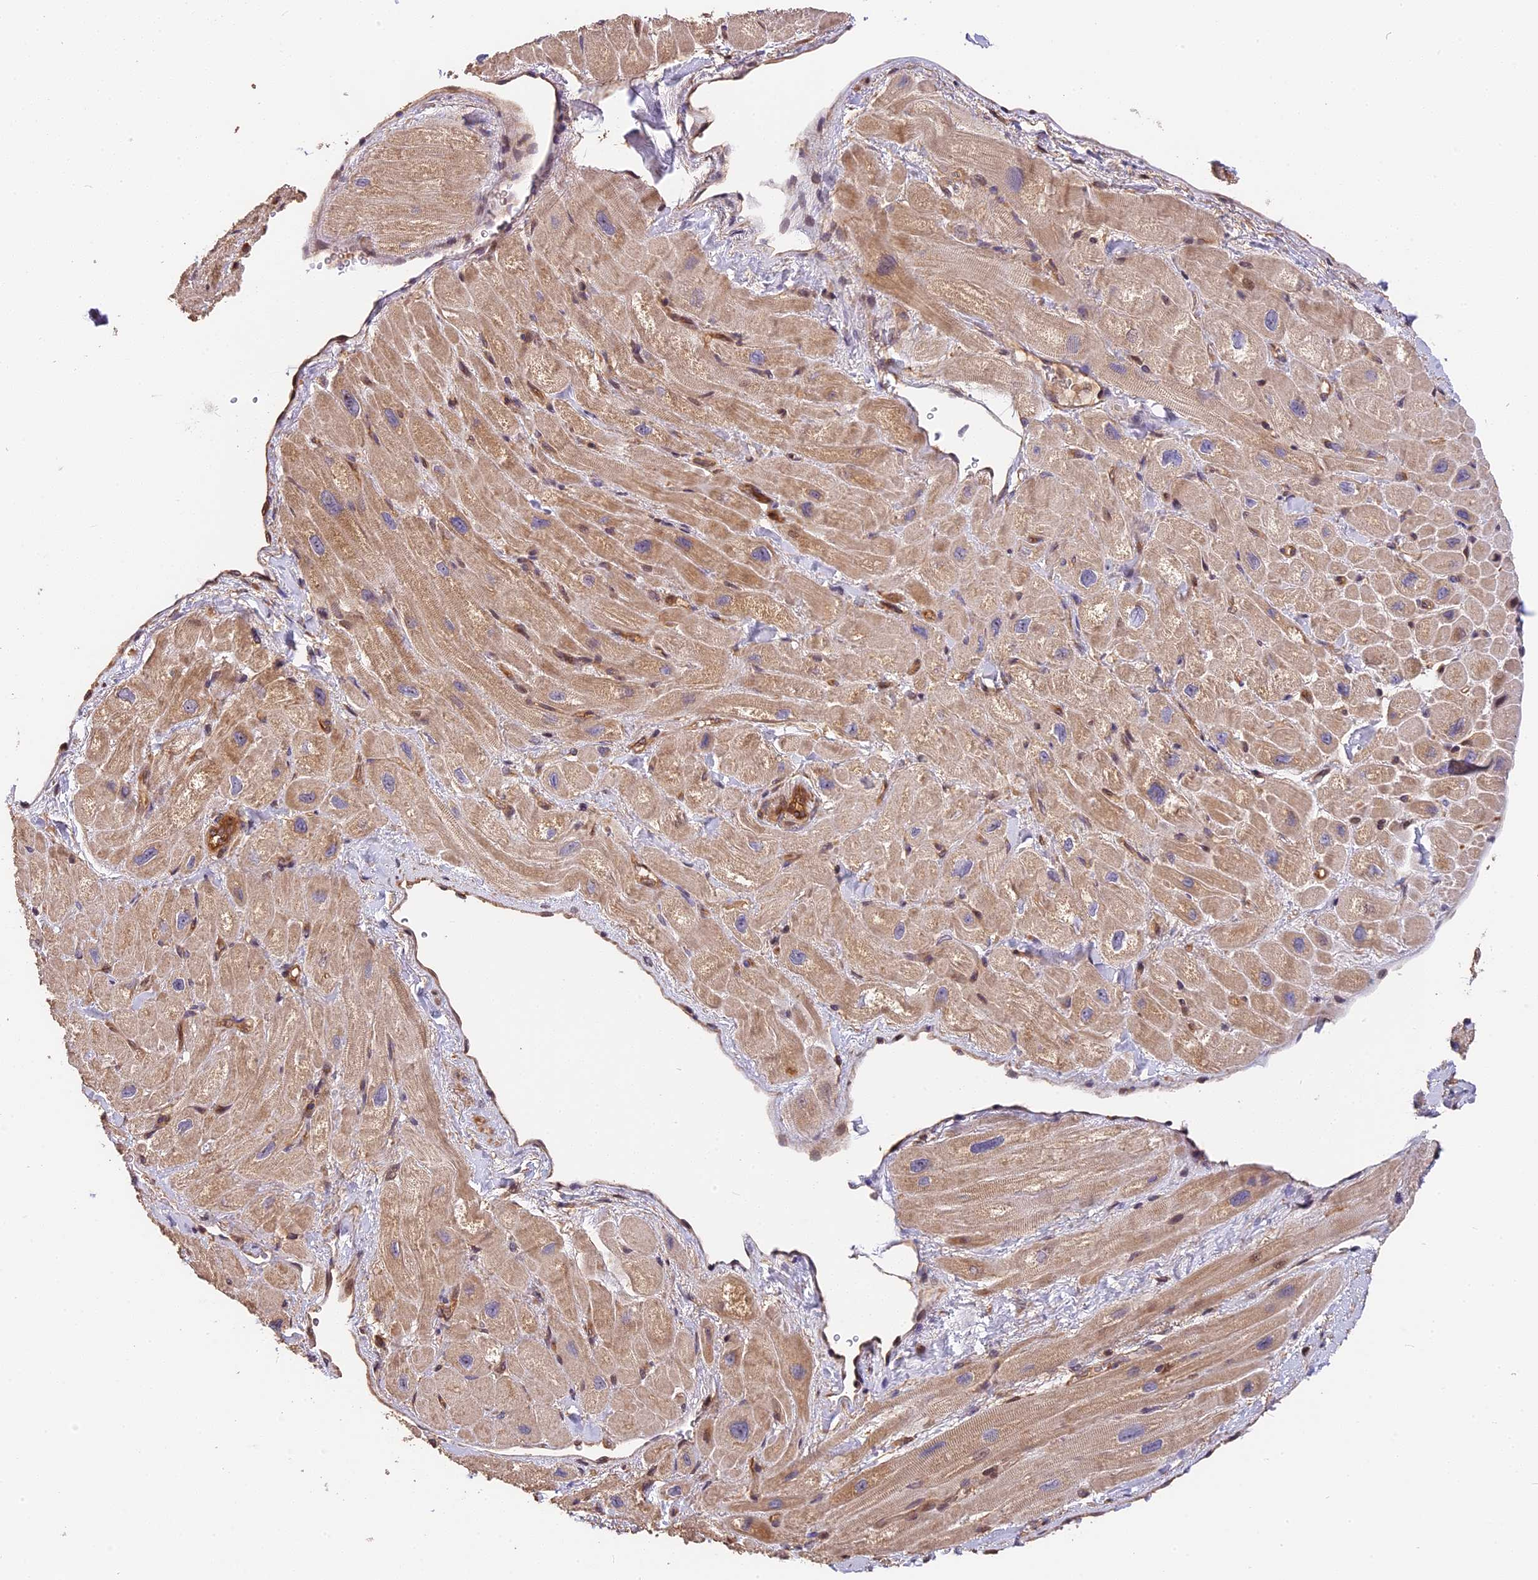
{"staining": {"intensity": "moderate", "quantity": "25%-75%", "location": "cytoplasmic/membranous"}, "tissue": "heart muscle", "cell_type": "Cardiomyocytes", "image_type": "normal", "snomed": [{"axis": "morphology", "description": "Normal tissue, NOS"}, {"axis": "topography", "description": "Heart"}], "caption": "Protein expression analysis of unremarkable heart muscle displays moderate cytoplasmic/membranous positivity in about 25%-75% of cardiomyocytes. The protein of interest is shown in brown color, while the nuclei are stained blue.", "gene": "ARHGAP17", "patient": {"sex": "male", "age": 65}}